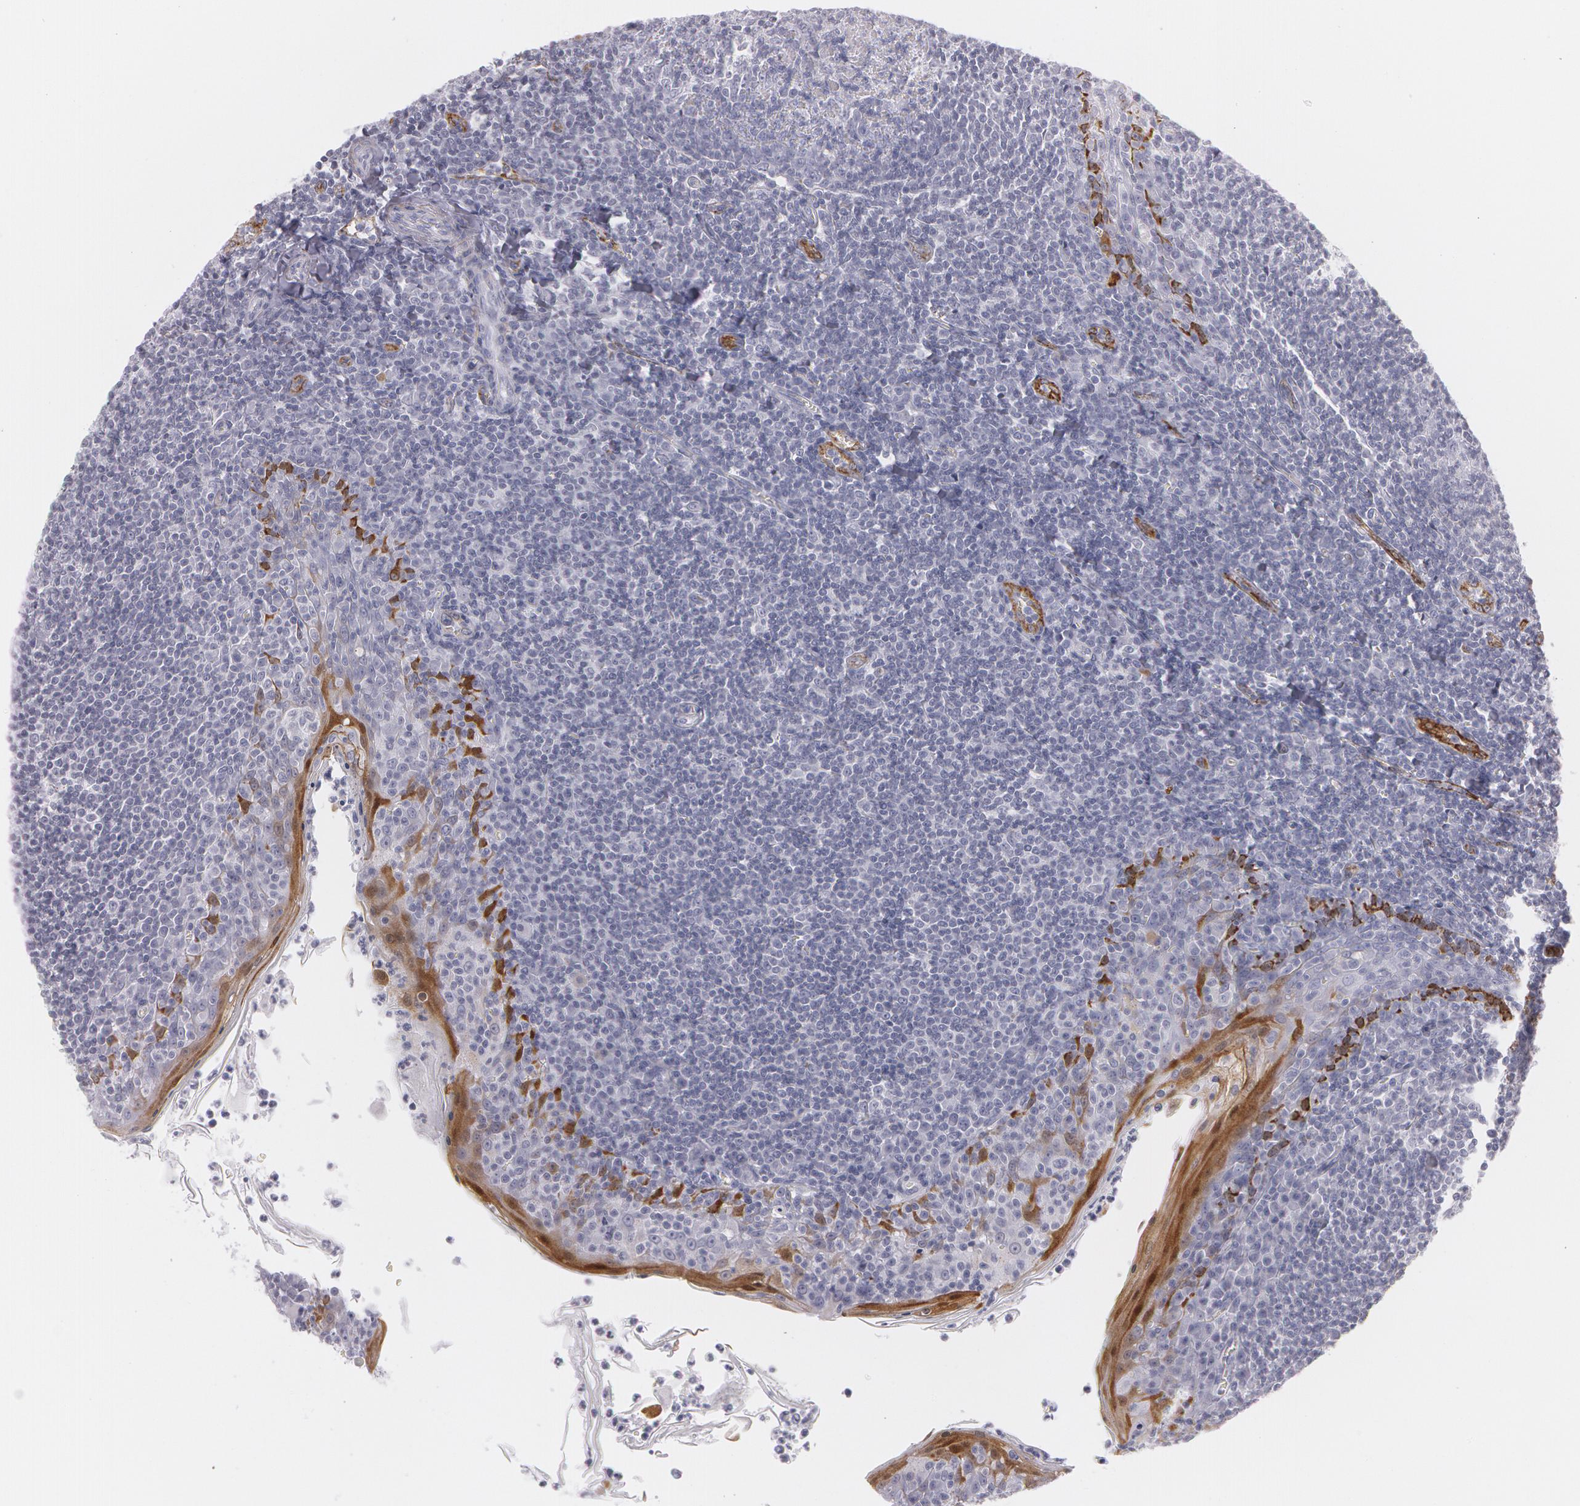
{"staining": {"intensity": "weak", "quantity": "<25%", "location": "cytoplasmic/membranous"}, "tissue": "tonsil", "cell_type": "Germinal center cells", "image_type": "normal", "snomed": [{"axis": "morphology", "description": "Normal tissue, NOS"}, {"axis": "topography", "description": "Tonsil"}], "caption": "Photomicrograph shows no protein staining in germinal center cells of benign tonsil. Brightfield microscopy of IHC stained with DAB (brown) and hematoxylin (blue), captured at high magnification.", "gene": "SNCG", "patient": {"sex": "male", "age": 31}}